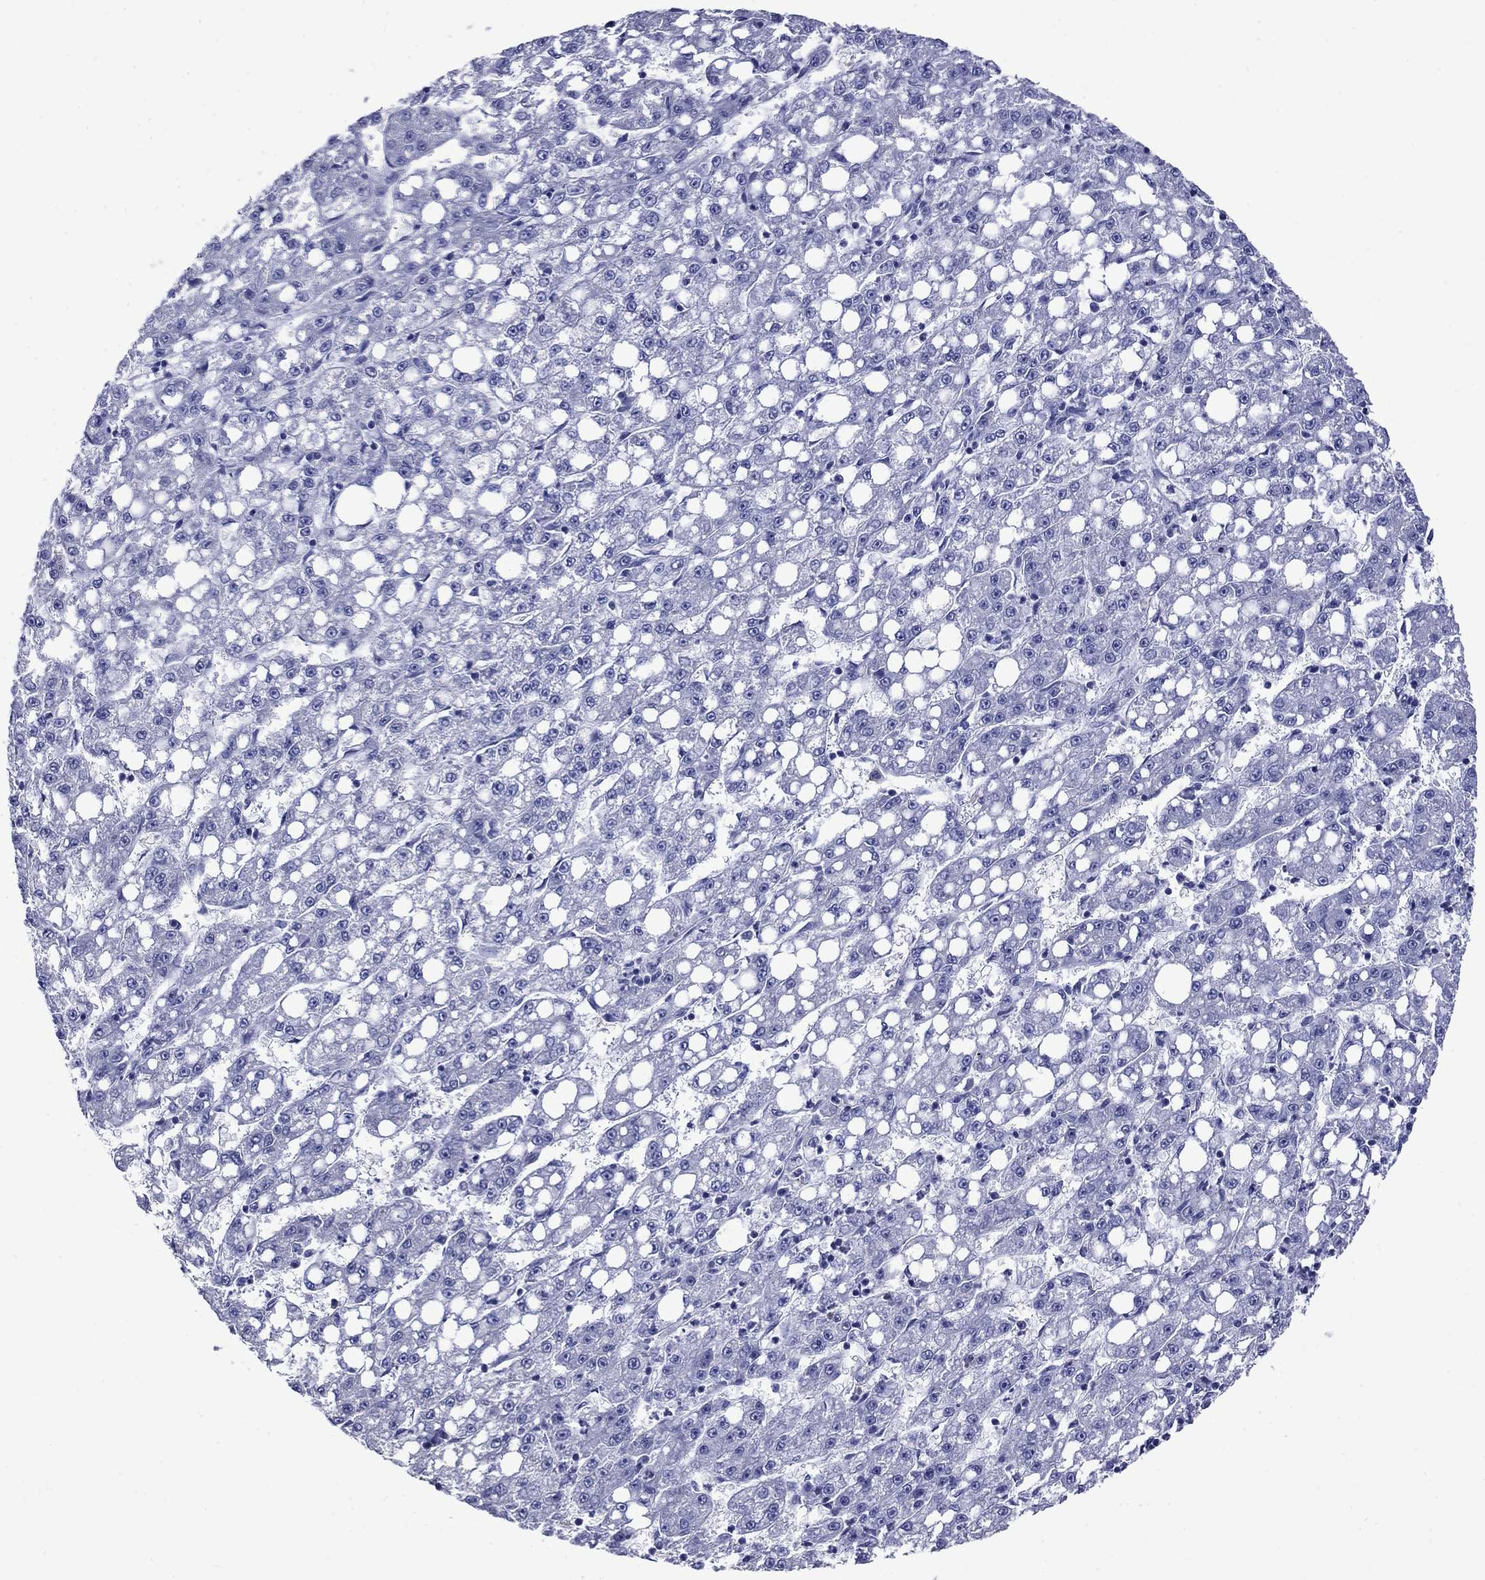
{"staining": {"intensity": "negative", "quantity": "none", "location": "none"}, "tissue": "liver cancer", "cell_type": "Tumor cells", "image_type": "cancer", "snomed": [{"axis": "morphology", "description": "Carcinoma, Hepatocellular, NOS"}, {"axis": "topography", "description": "Liver"}], "caption": "The histopathology image shows no significant expression in tumor cells of liver cancer.", "gene": "APOA2", "patient": {"sex": "female", "age": 65}}